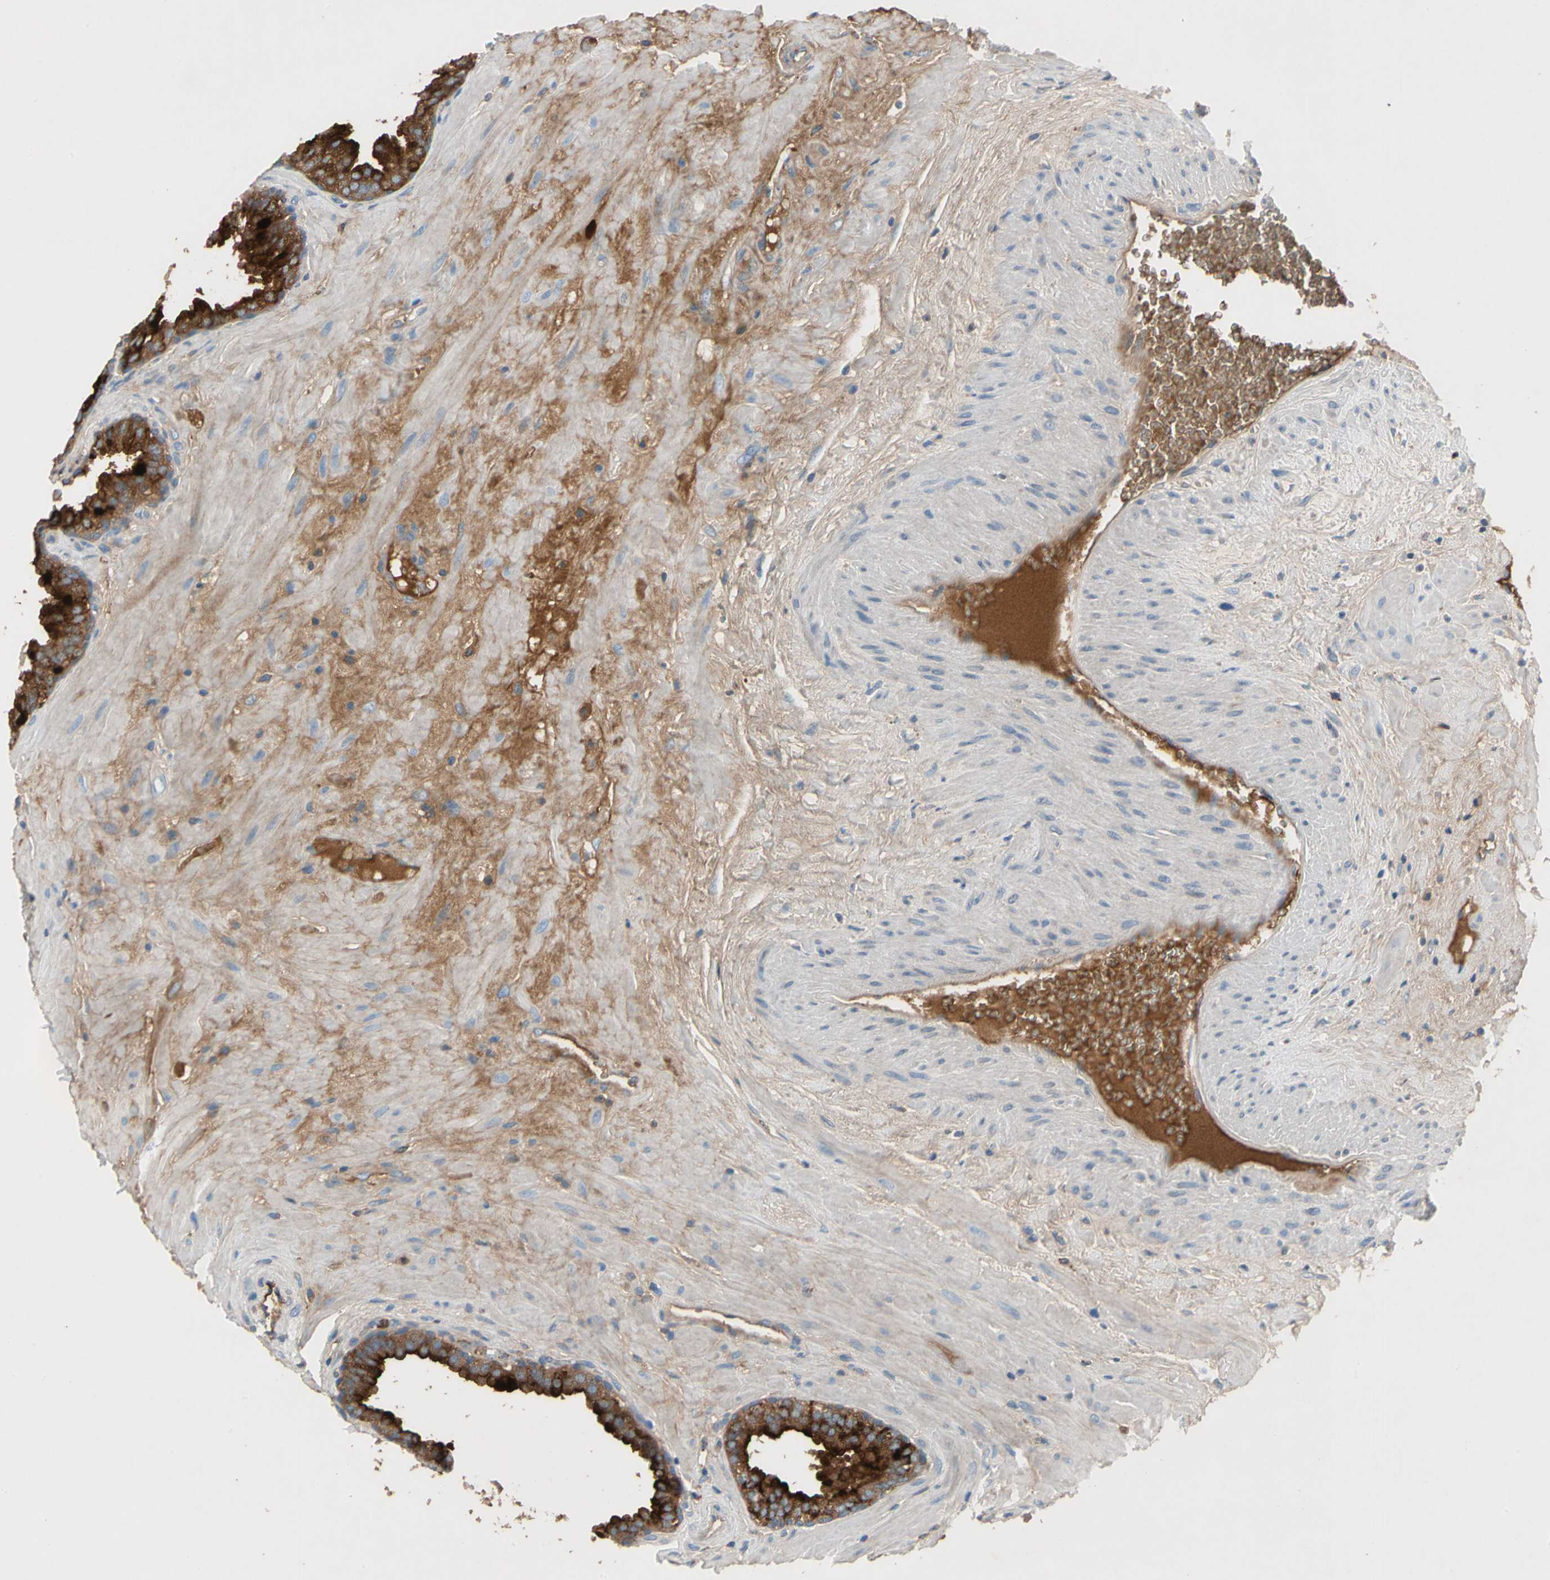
{"staining": {"intensity": "strong", "quantity": "25%-75%", "location": "cytoplasmic/membranous"}, "tissue": "prostate", "cell_type": "Glandular cells", "image_type": "normal", "snomed": [{"axis": "morphology", "description": "Normal tissue, NOS"}, {"axis": "topography", "description": "Prostate"}], "caption": "Immunohistochemistry micrograph of benign prostate: prostate stained using immunohistochemistry demonstrates high levels of strong protein expression localized specifically in the cytoplasmic/membranous of glandular cells, appearing as a cytoplasmic/membranous brown color.", "gene": "HJURP", "patient": {"sex": "male", "age": 51}}